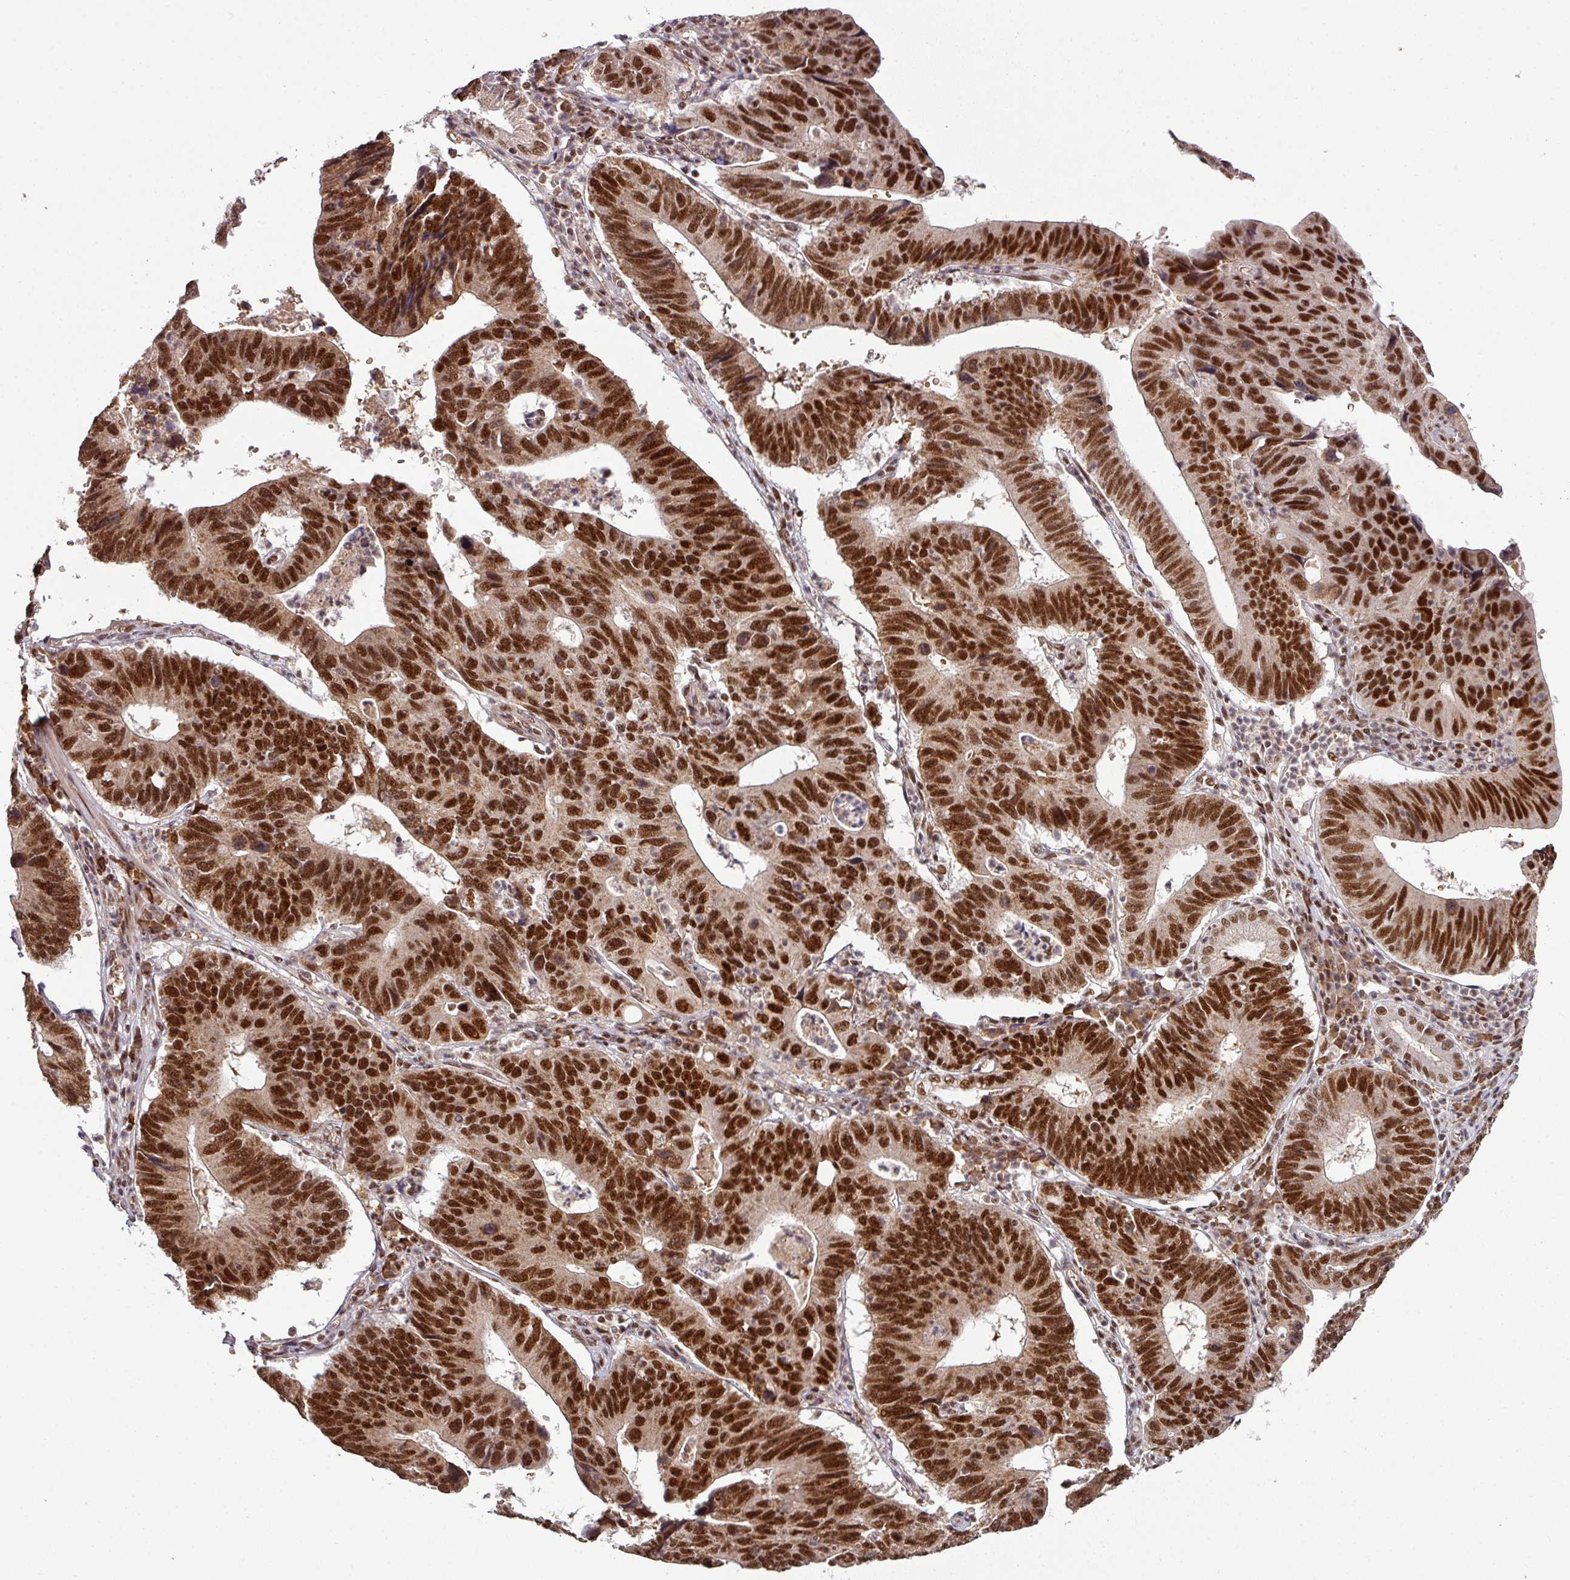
{"staining": {"intensity": "strong", "quantity": ">75%", "location": "nuclear"}, "tissue": "stomach cancer", "cell_type": "Tumor cells", "image_type": "cancer", "snomed": [{"axis": "morphology", "description": "Adenocarcinoma, NOS"}, {"axis": "topography", "description": "Stomach"}], "caption": "Protein staining reveals strong nuclear expression in about >75% of tumor cells in stomach cancer.", "gene": "PHF23", "patient": {"sex": "male", "age": 59}}